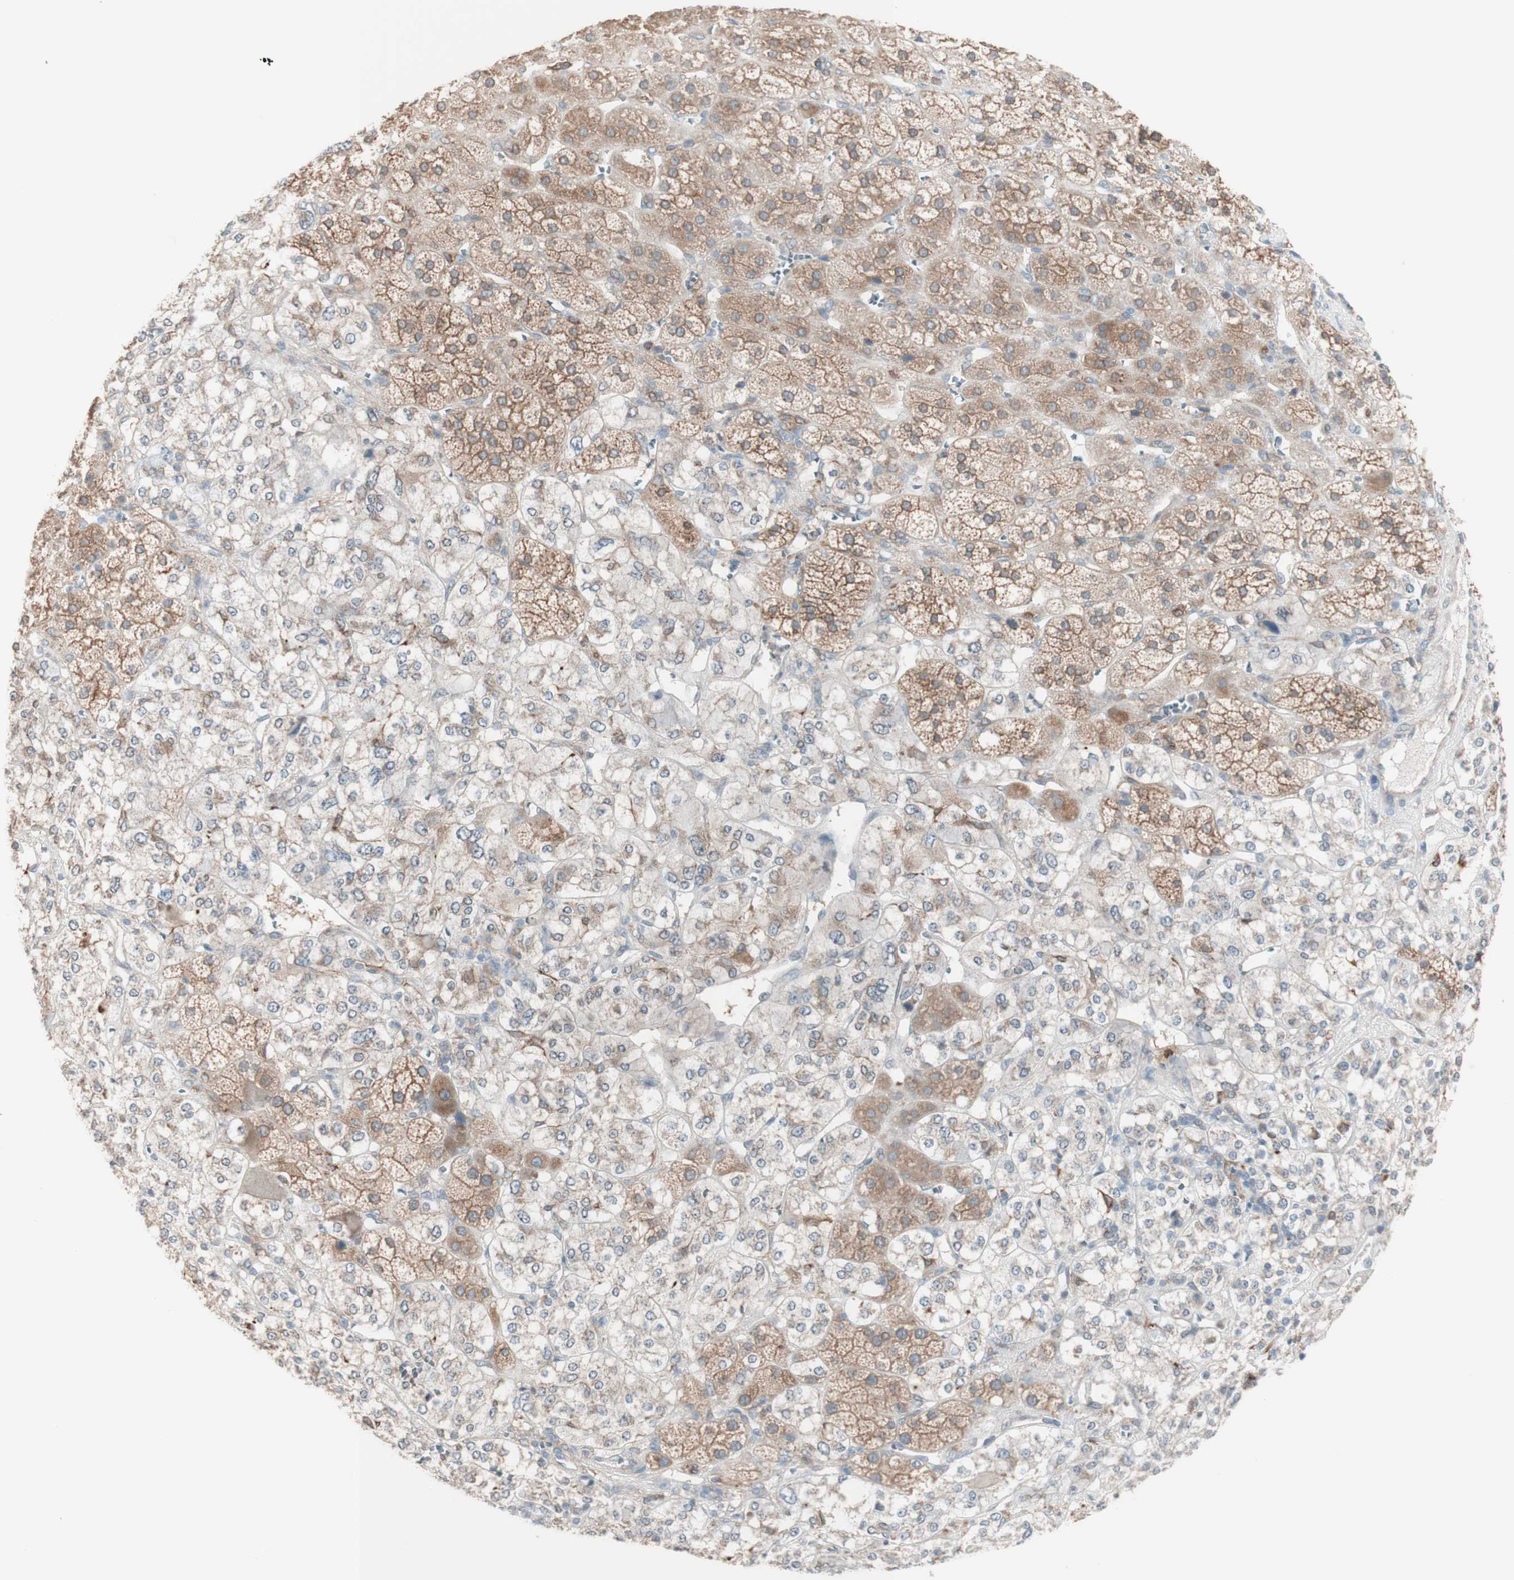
{"staining": {"intensity": "moderate", "quantity": ">75%", "location": "cytoplasmic/membranous"}, "tissue": "adrenal gland", "cell_type": "Glandular cells", "image_type": "normal", "snomed": [{"axis": "morphology", "description": "Normal tissue, NOS"}, {"axis": "topography", "description": "Adrenal gland"}], "caption": "Immunohistochemistry (IHC) of normal adrenal gland shows medium levels of moderate cytoplasmic/membranous positivity in approximately >75% of glandular cells. Using DAB (3,3'-diaminobenzidine) (brown) and hematoxylin (blue) stains, captured at high magnification using brightfield microscopy.", "gene": "COMT", "patient": {"sex": "male", "age": 56}}